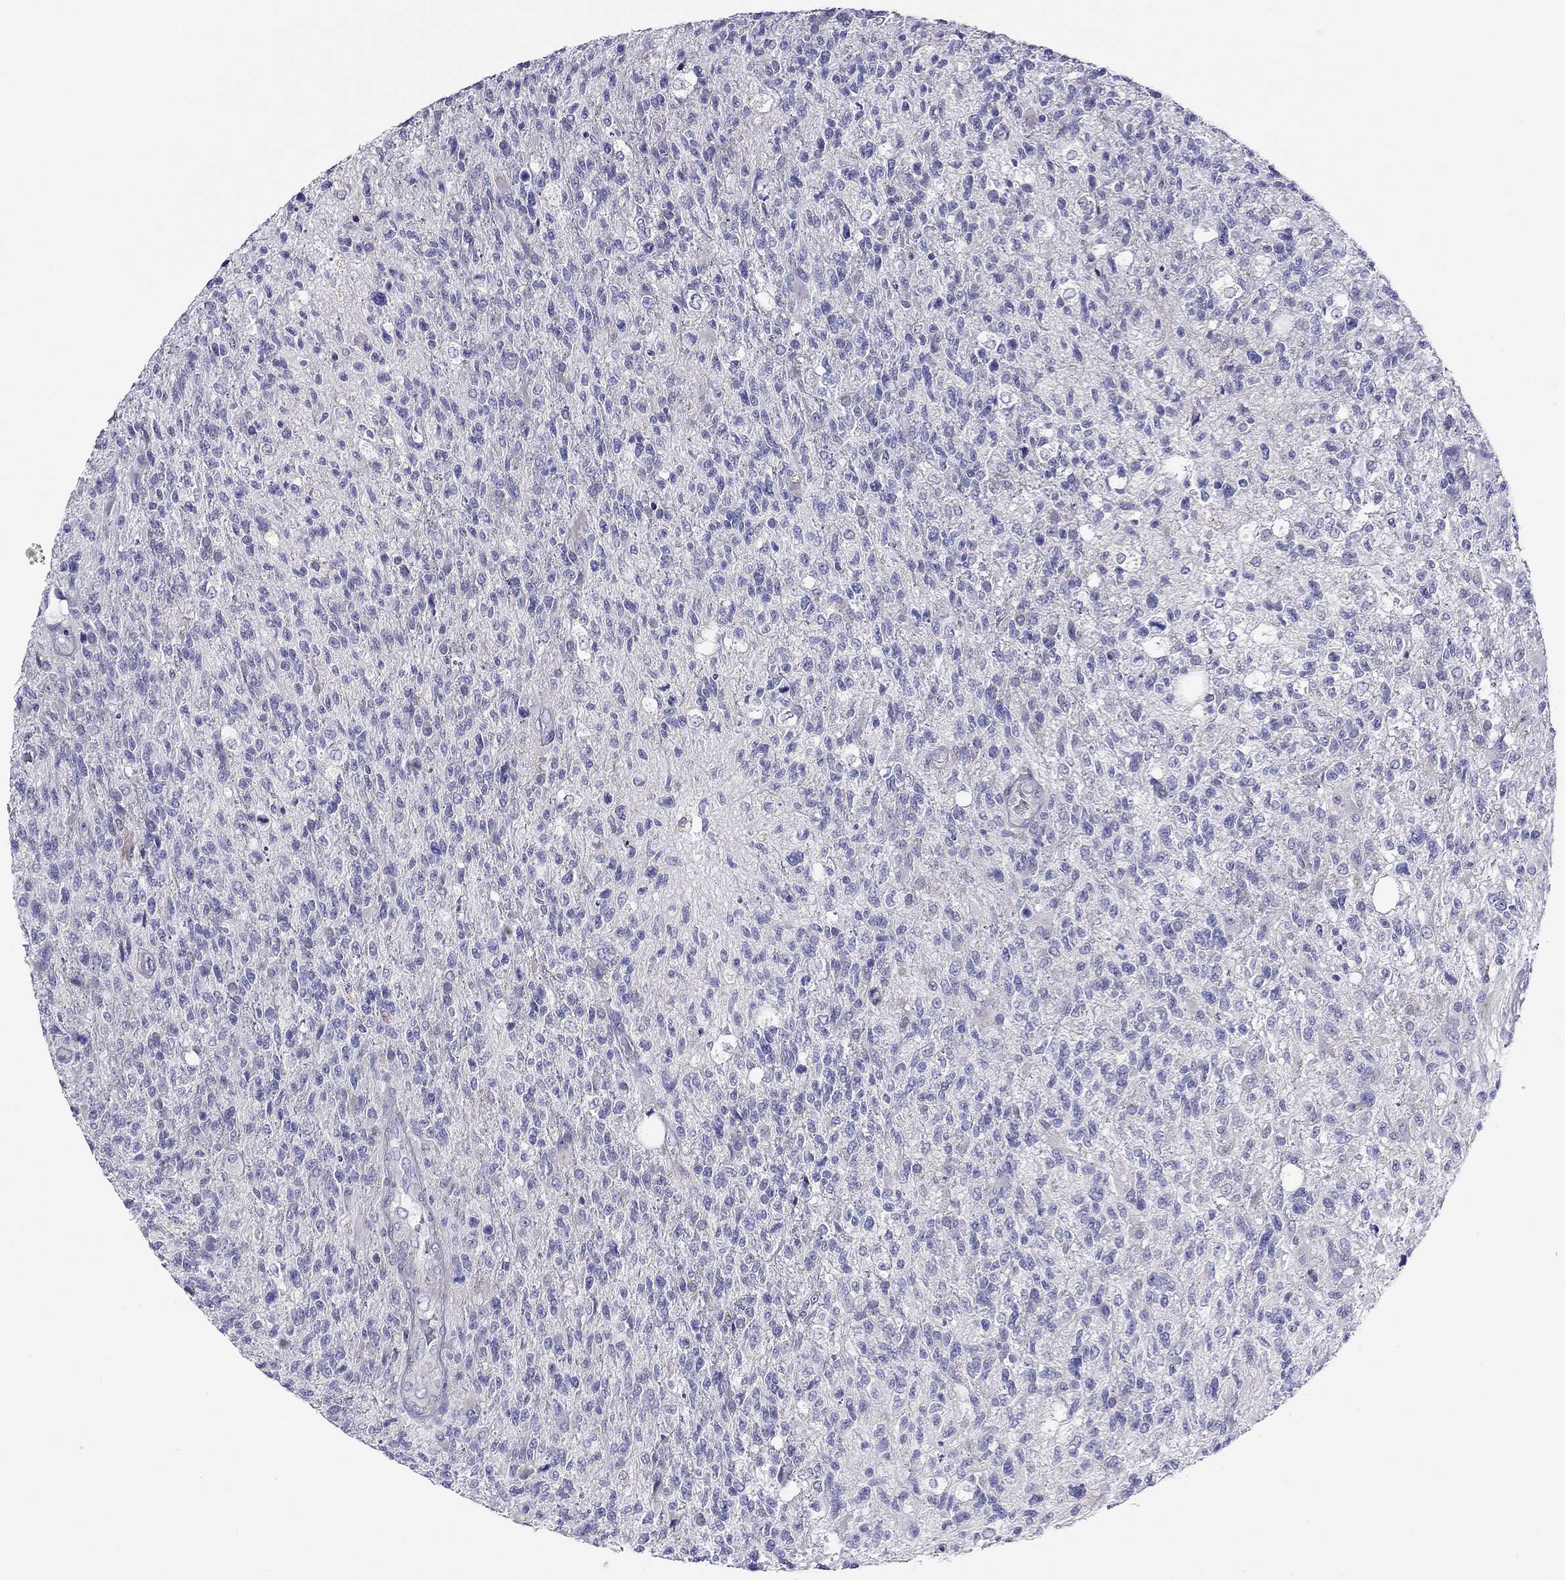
{"staining": {"intensity": "negative", "quantity": "none", "location": "none"}, "tissue": "glioma", "cell_type": "Tumor cells", "image_type": "cancer", "snomed": [{"axis": "morphology", "description": "Glioma, malignant, High grade"}, {"axis": "topography", "description": "Brain"}], "caption": "The image shows no staining of tumor cells in malignant glioma (high-grade).", "gene": "SLC46A2", "patient": {"sex": "male", "age": 56}}